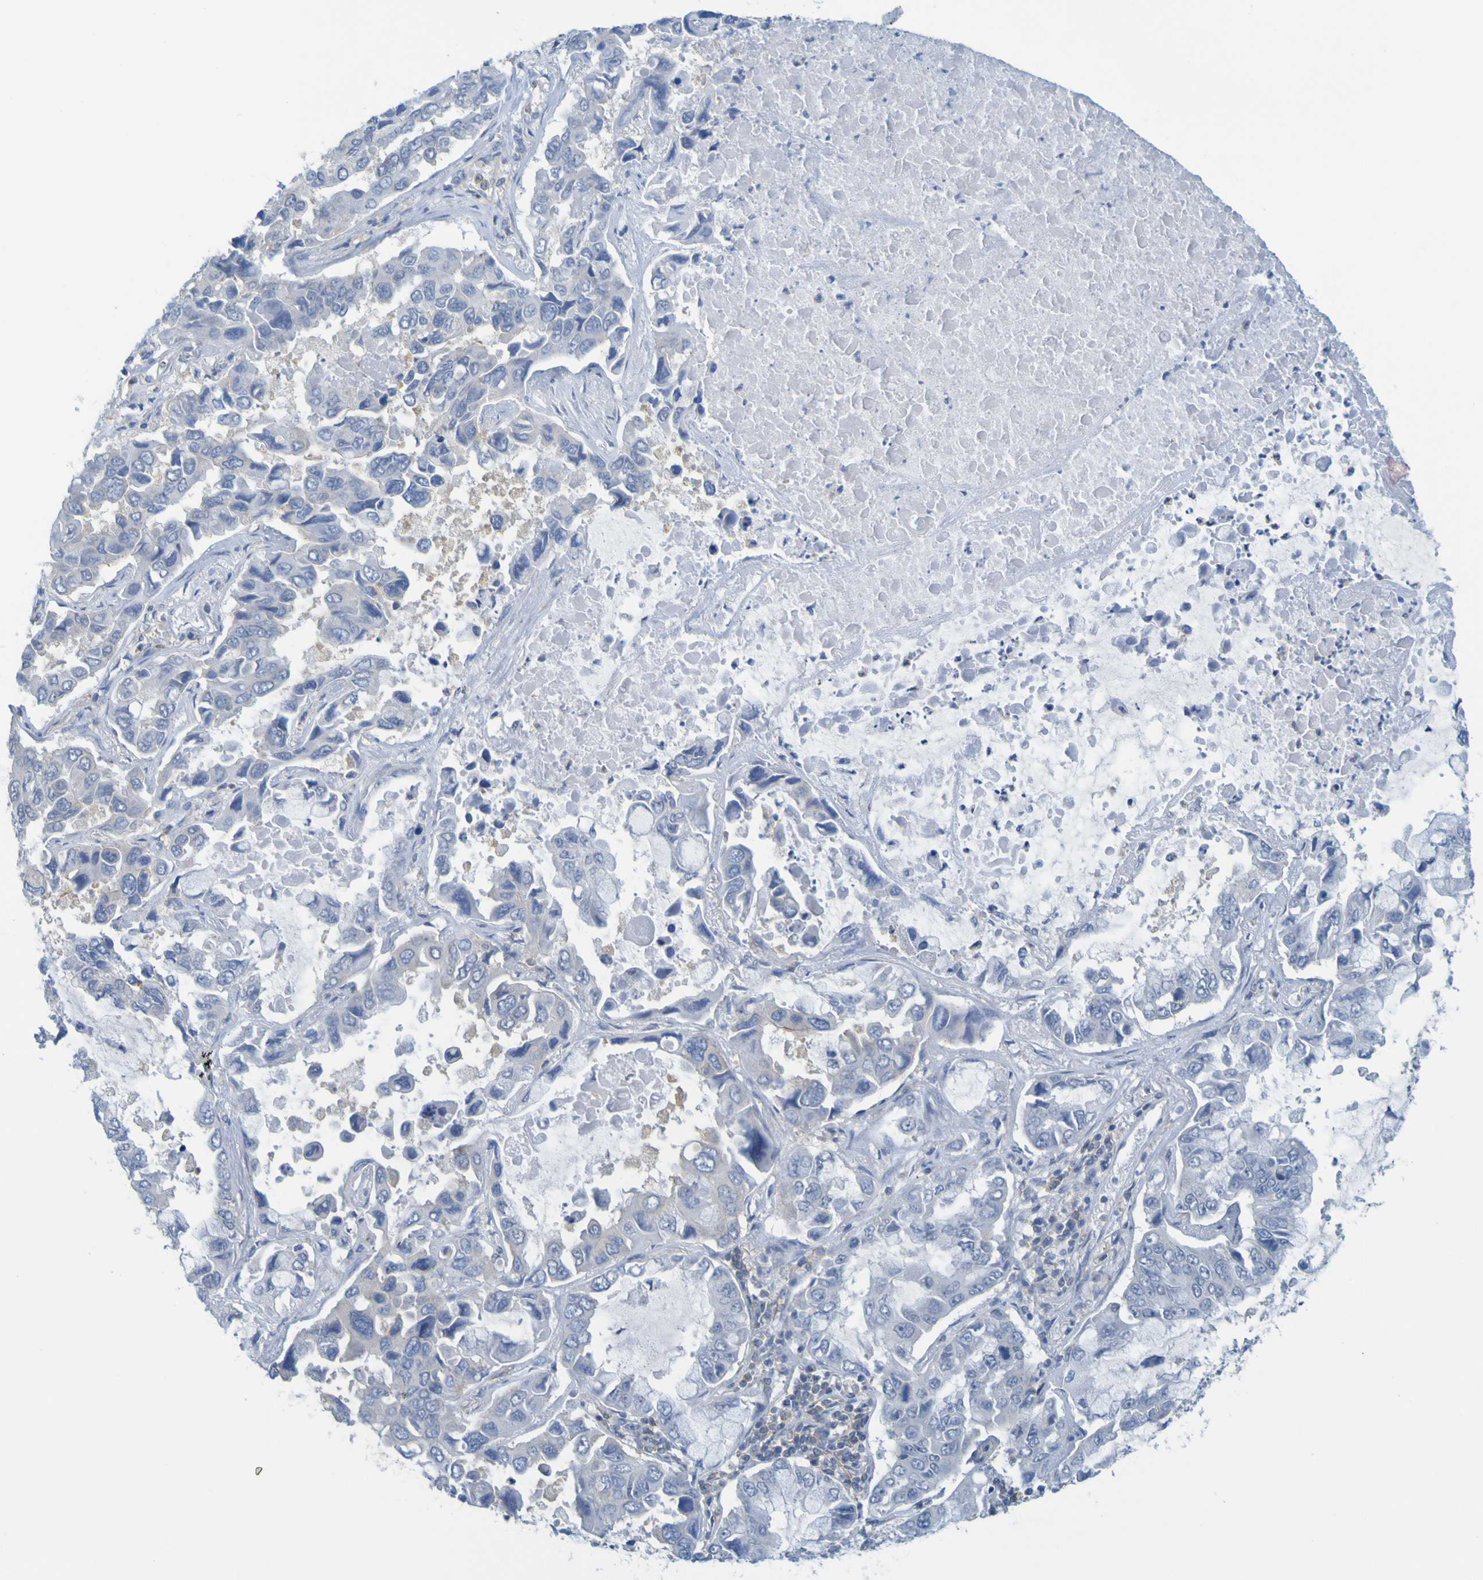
{"staining": {"intensity": "negative", "quantity": "none", "location": "none"}, "tissue": "lung cancer", "cell_type": "Tumor cells", "image_type": "cancer", "snomed": [{"axis": "morphology", "description": "Adenocarcinoma, NOS"}, {"axis": "topography", "description": "Lung"}], "caption": "An immunohistochemistry image of lung cancer is shown. There is no staining in tumor cells of lung cancer. (Stains: DAB immunohistochemistry (IHC) with hematoxylin counter stain, Microscopy: brightfield microscopy at high magnification).", "gene": "APPL1", "patient": {"sex": "male", "age": 64}}